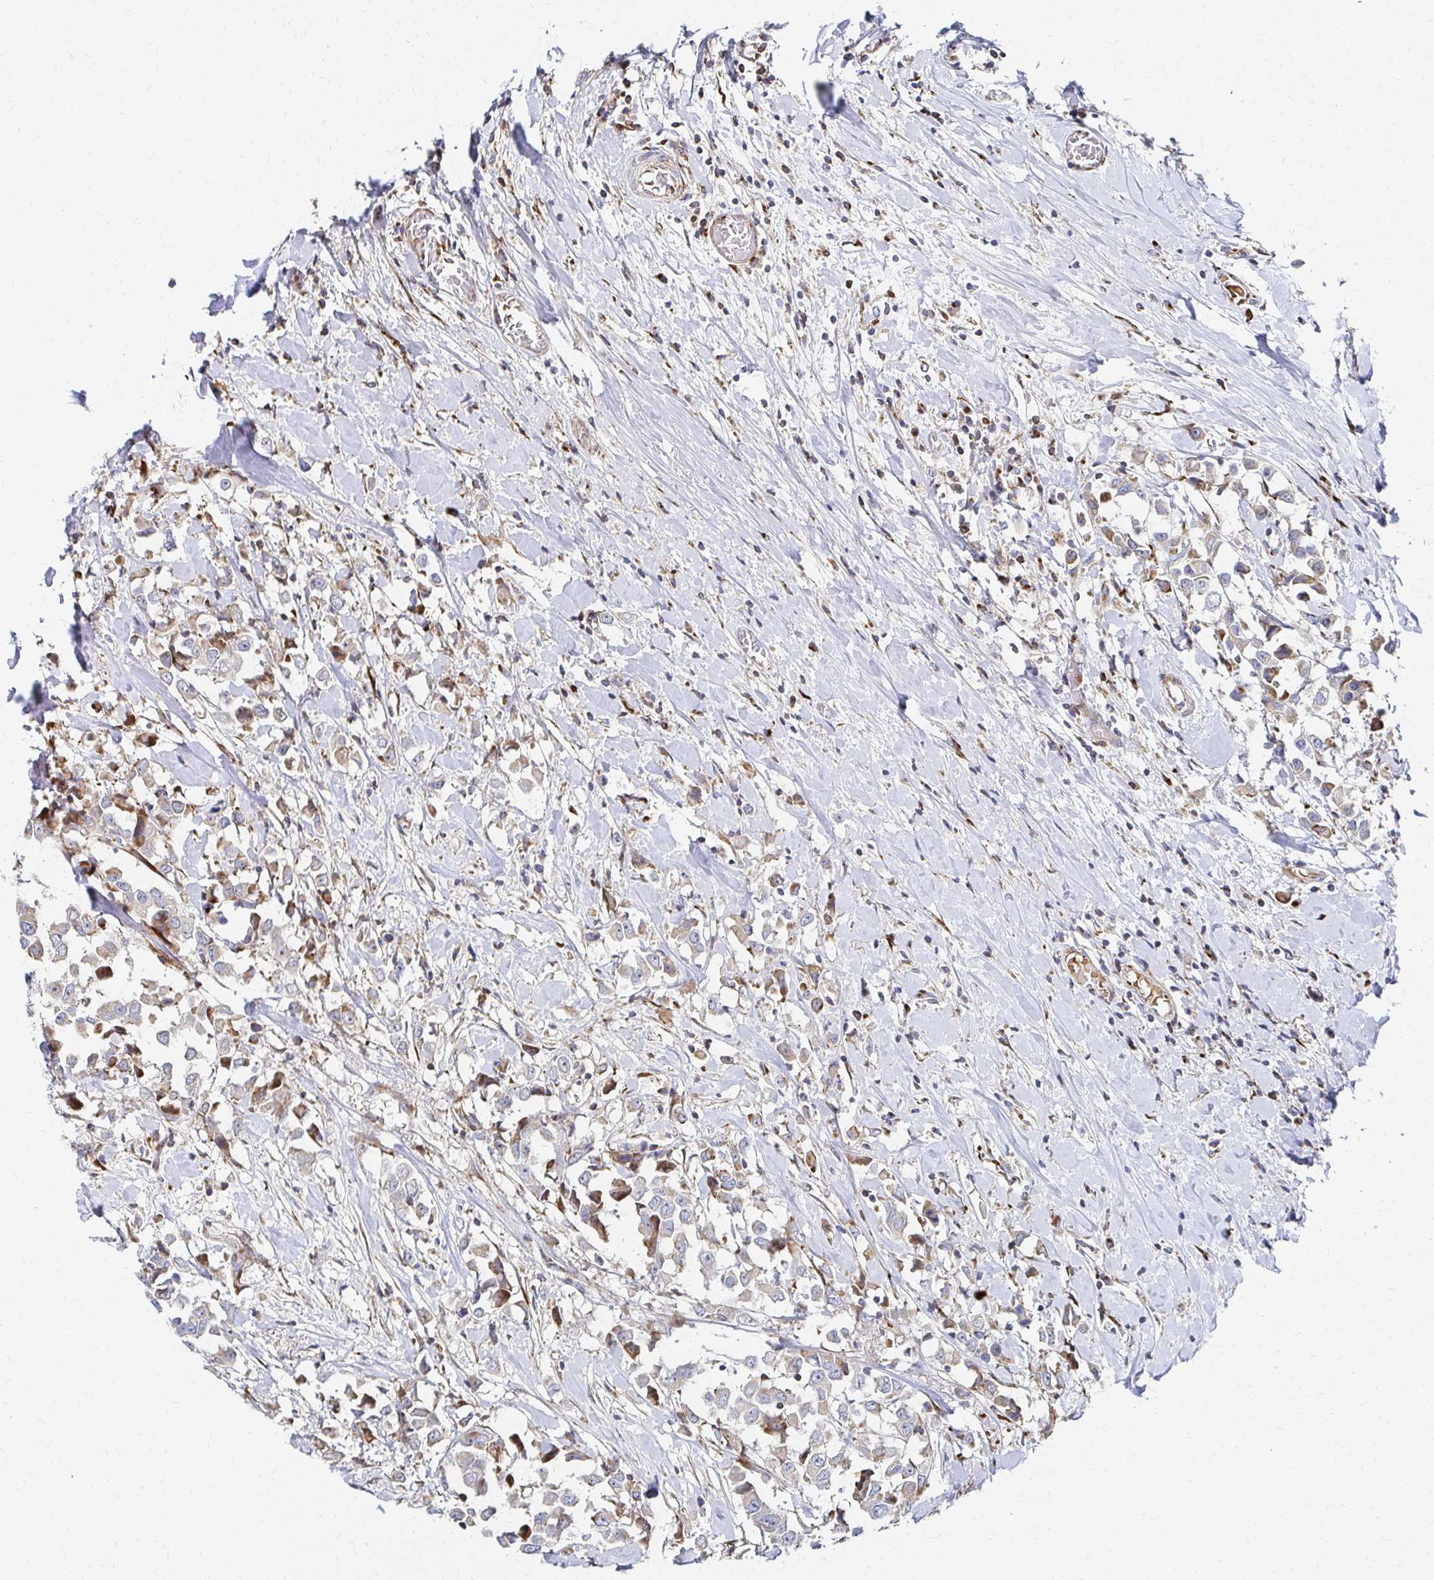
{"staining": {"intensity": "weak", "quantity": "25%-75%", "location": "cytoplasmic/membranous"}, "tissue": "breast cancer", "cell_type": "Tumor cells", "image_type": "cancer", "snomed": [{"axis": "morphology", "description": "Duct carcinoma"}, {"axis": "topography", "description": "Breast"}], "caption": "DAB (3,3'-diaminobenzidine) immunohistochemical staining of human breast invasive ductal carcinoma exhibits weak cytoplasmic/membranous protein positivity in about 25%-75% of tumor cells.", "gene": "MAN1A1", "patient": {"sex": "female", "age": 61}}